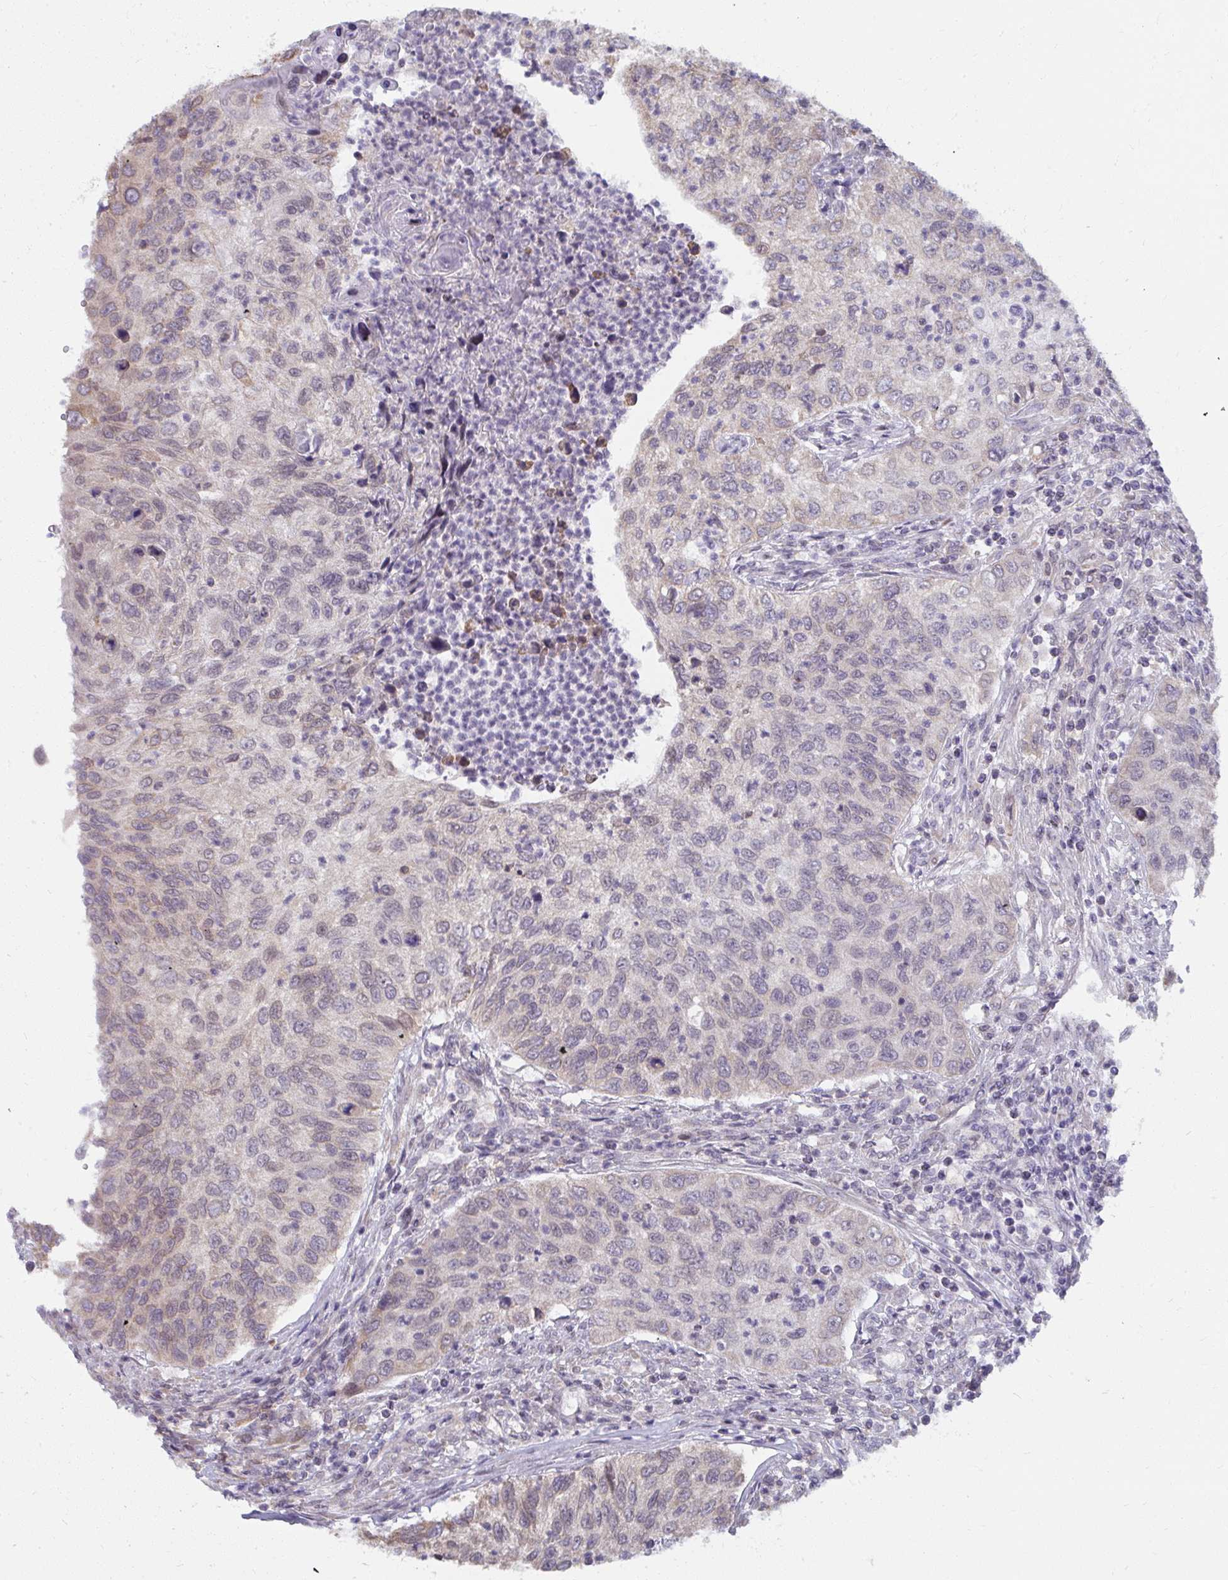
{"staining": {"intensity": "weak", "quantity": "<25%", "location": "cytoplasmic/membranous"}, "tissue": "urothelial cancer", "cell_type": "Tumor cells", "image_type": "cancer", "snomed": [{"axis": "morphology", "description": "Urothelial carcinoma, High grade"}, {"axis": "topography", "description": "Urinary bladder"}], "caption": "This is a photomicrograph of immunohistochemistry staining of urothelial carcinoma (high-grade), which shows no positivity in tumor cells.", "gene": "NMNAT1", "patient": {"sex": "female", "age": 60}}